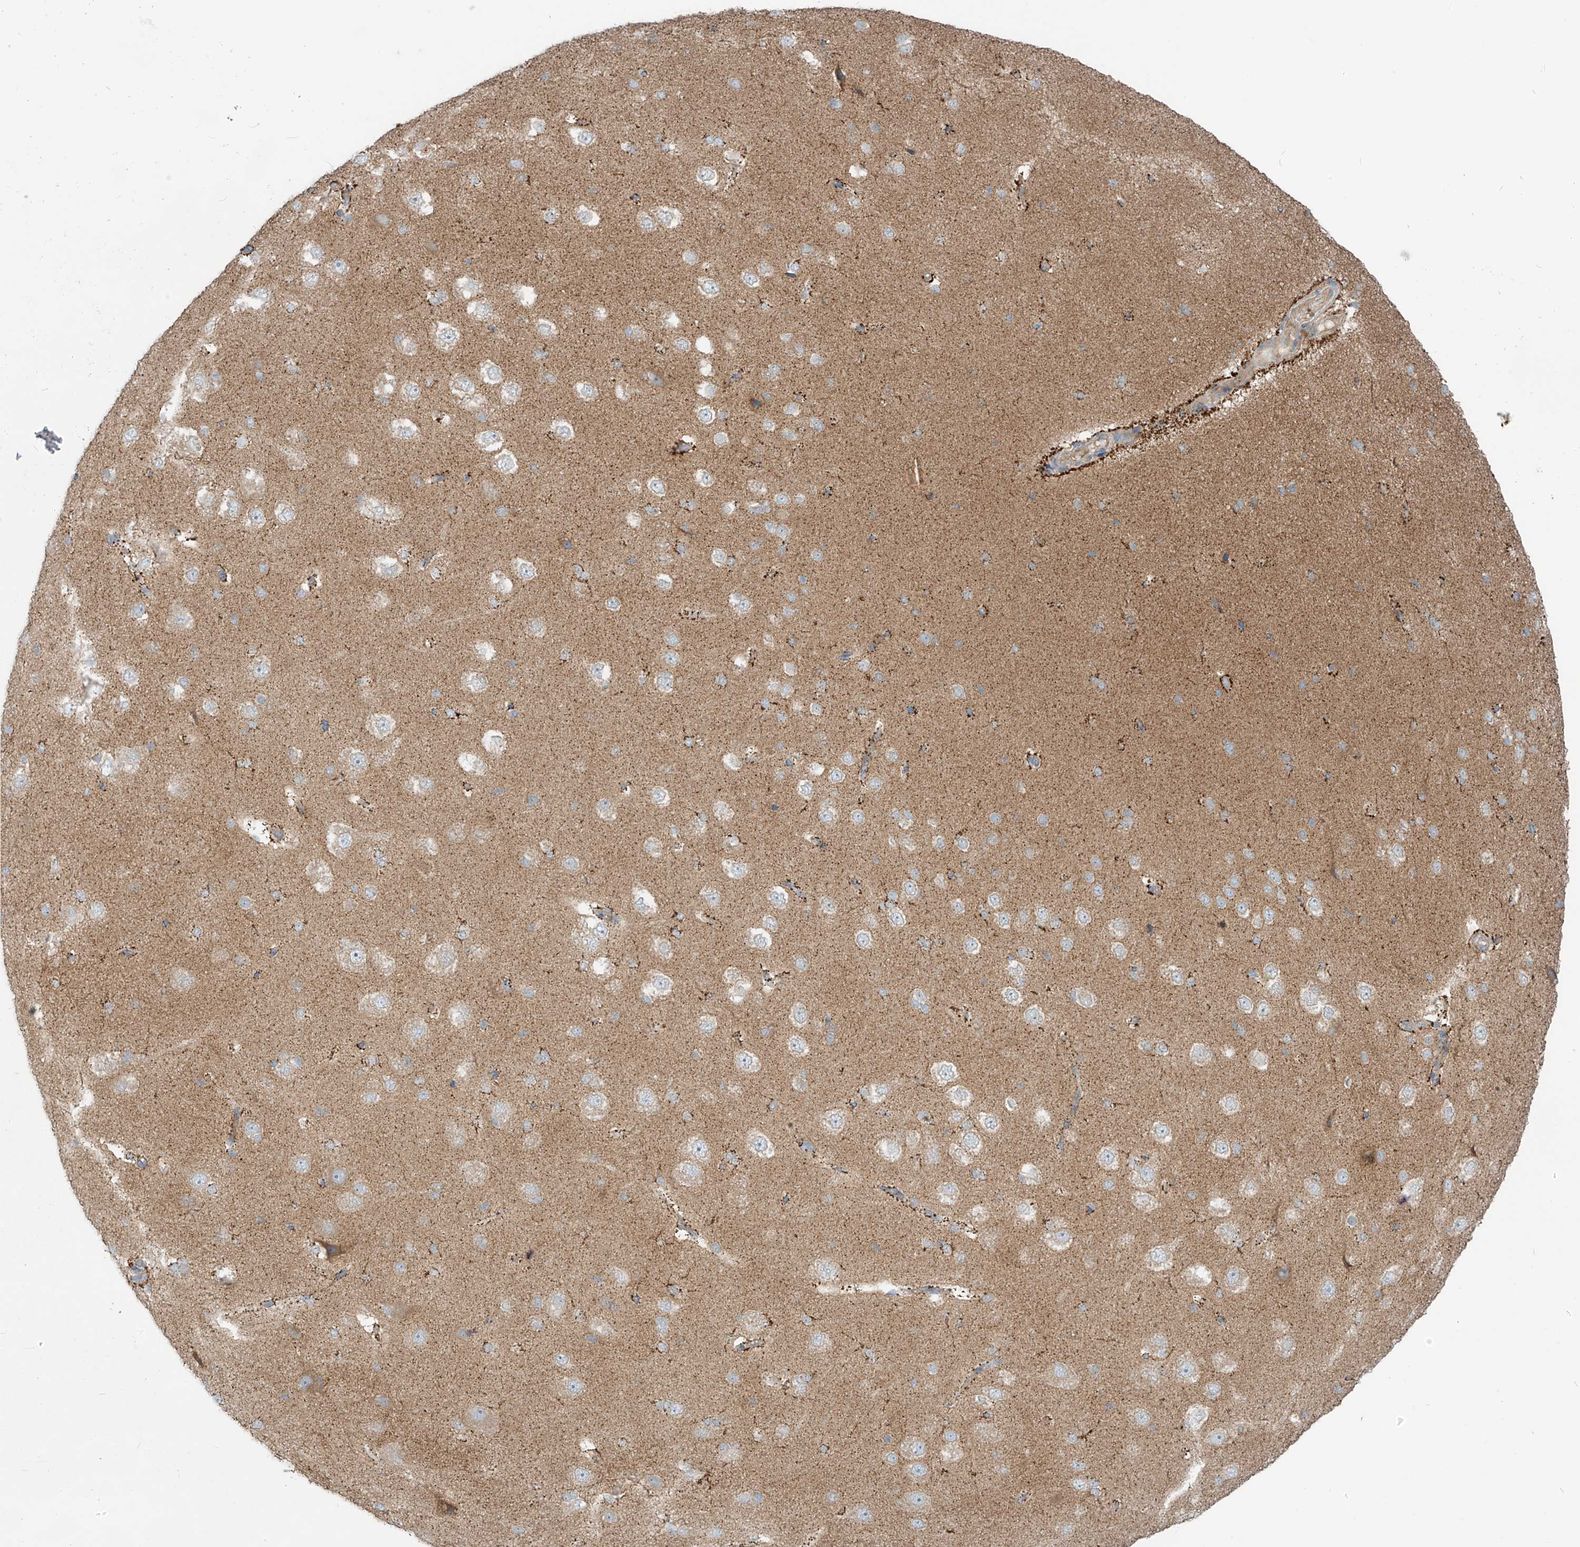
{"staining": {"intensity": "moderate", "quantity": ">75%", "location": "cytoplasmic/membranous"}, "tissue": "cerebral cortex", "cell_type": "Endothelial cells", "image_type": "normal", "snomed": [{"axis": "morphology", "description": "Normal tissue, NOS"}, {"axis": "morphology", "description": "Developmental malformation"}, {"axis": "topography", "description": "Cerebral cortex"}], "caption": "A histopathology image showing moderate cytoplasmic/membranous staining in approximately >75% of endothelial cells in benign cerebral cortex, as visualized by brown immunohistochemical staining.", "gene": "LZTS3", "patient": {"sex": "female", "age": 30}}